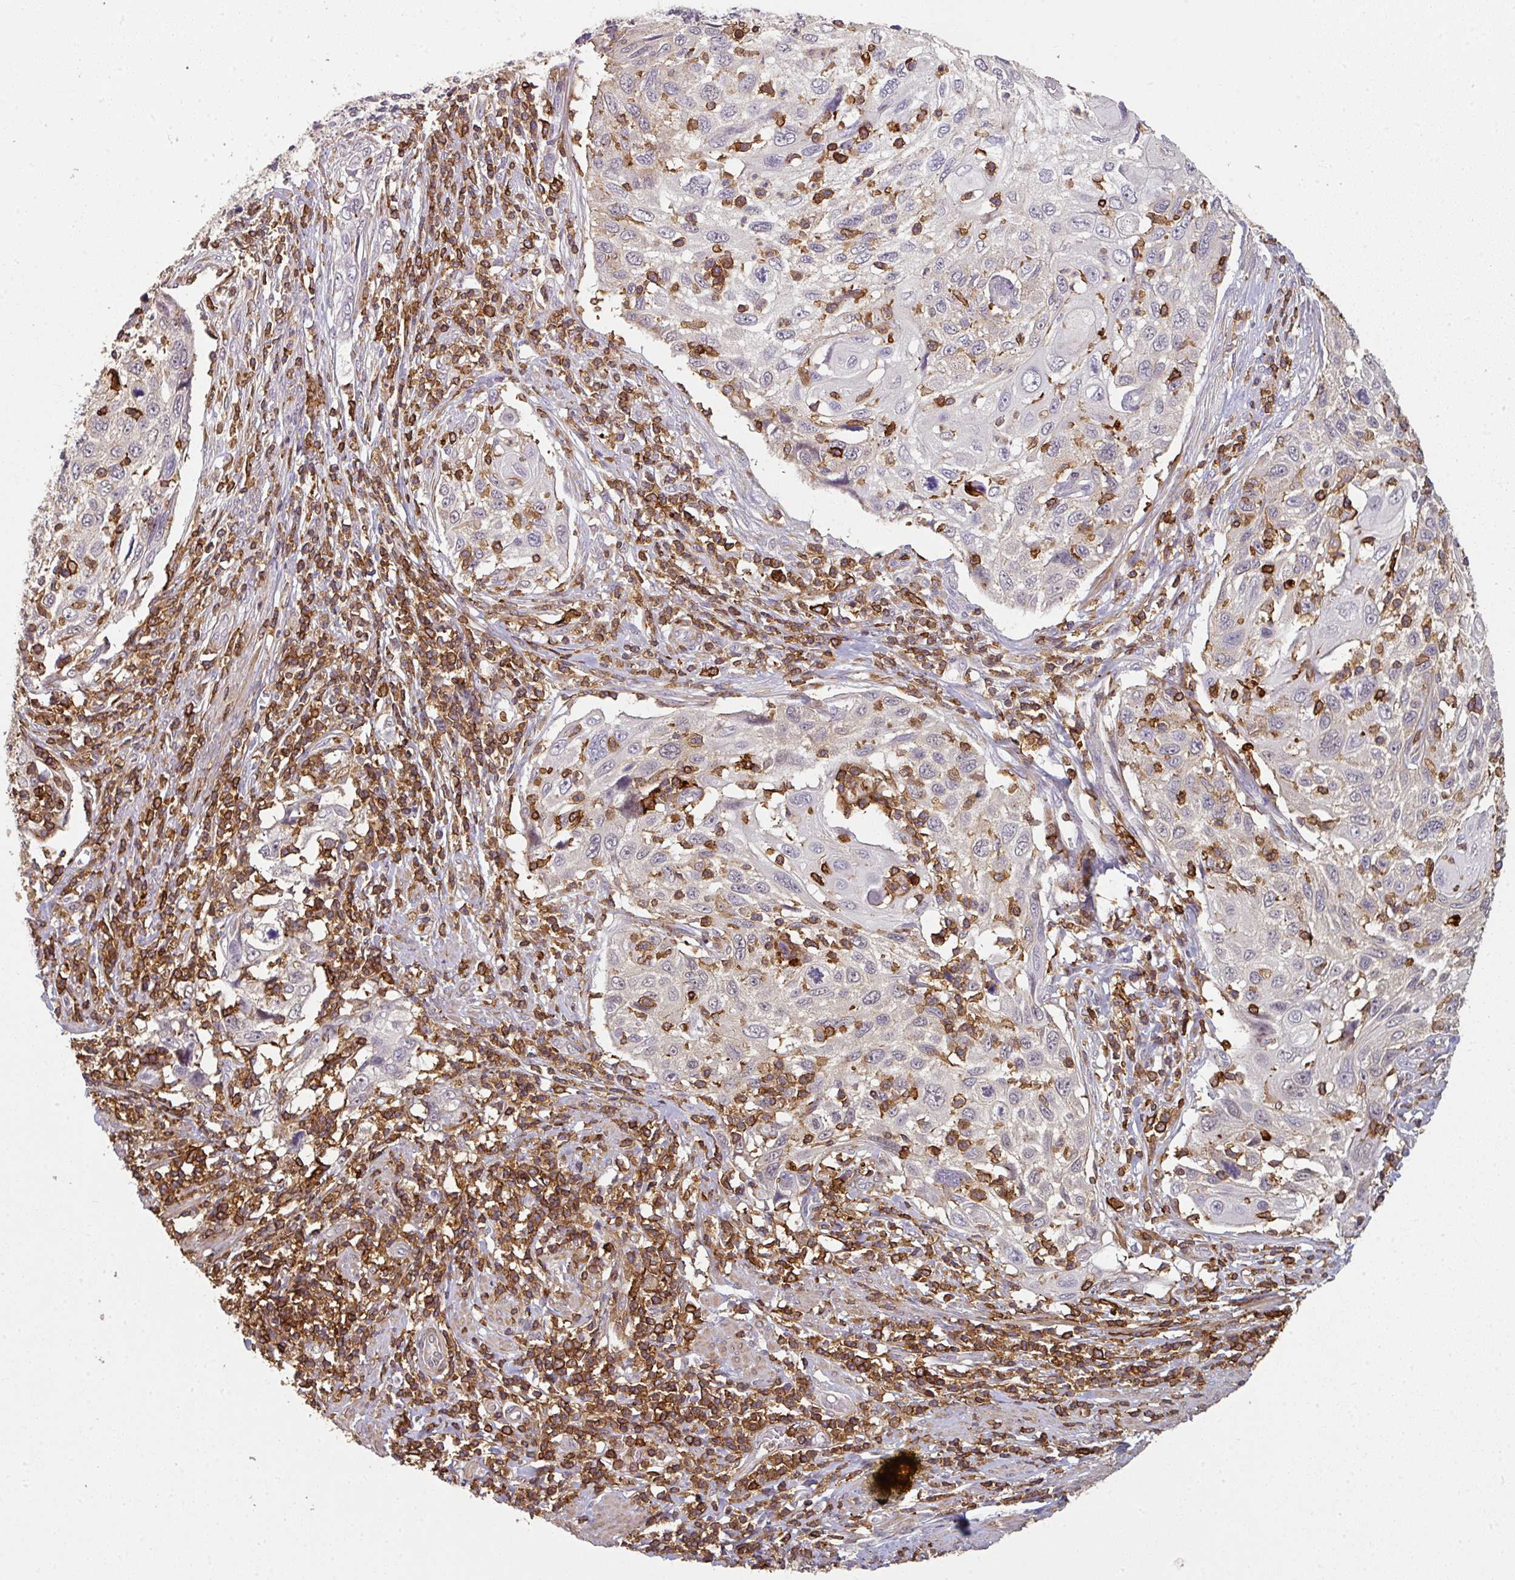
{"staining": {"intensity": "negative", "quantity": "none", "location": "none"}, "tissue": "cervical cancer", "cell_type": "Tumor cells", "image_type": "cancer", "snomed": [{"axis": "morphology", "description": "Squamous cell carcinoma, NOS"}, {"axis": "topography", "description": "Cervix"}], "caption": "Immunohistochemistry photomicrograph of neoplastic tissue: cervical cancer (squamous cell carcinoma) stained with DAB shows no significant protein staining in tumor cells.", "gene": "OLFML2B", "patient": {"sex": "female", "age": 70}}